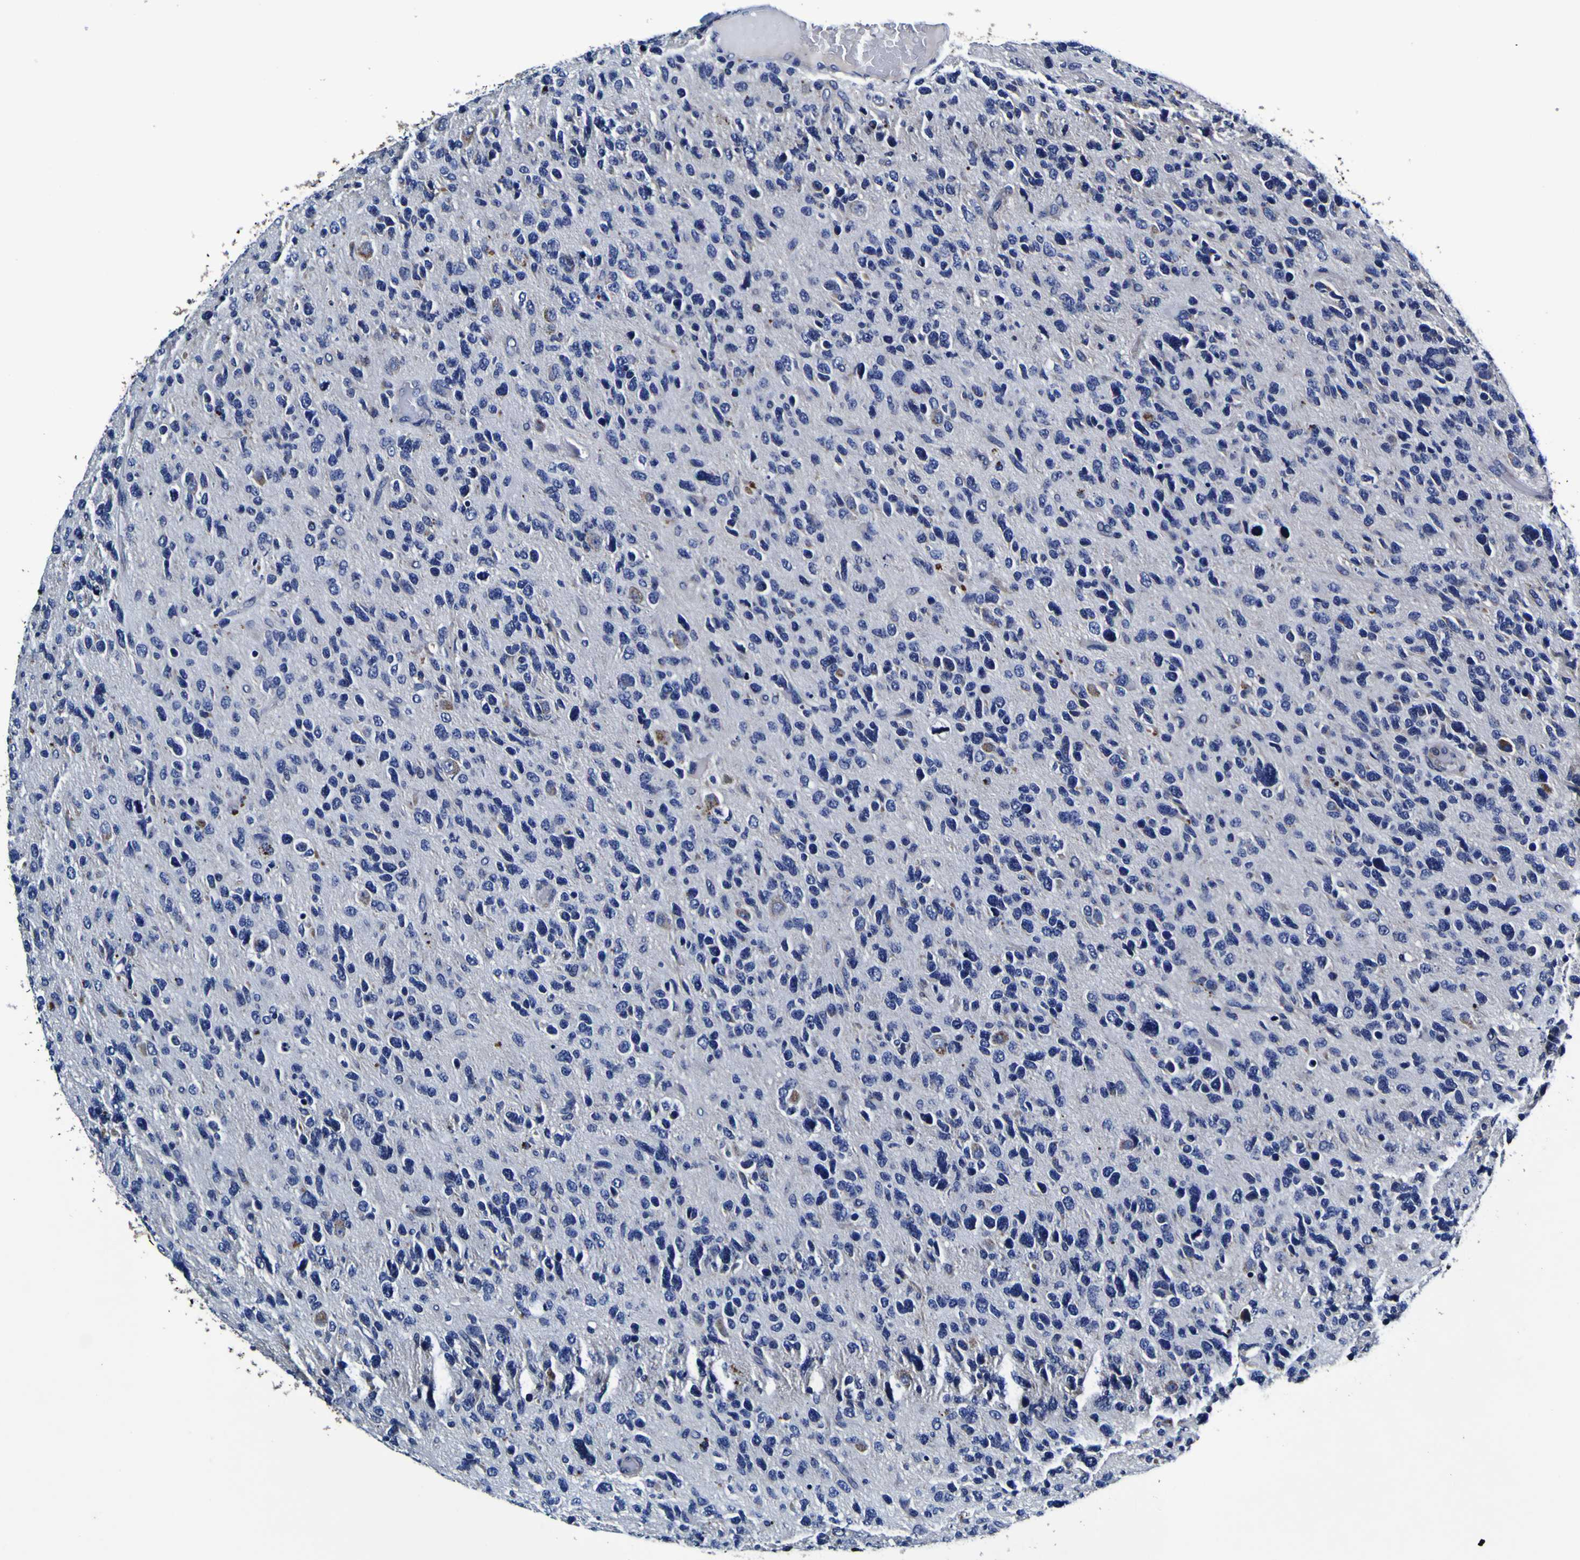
{"staining": {"intensity": "negative", "quantity": "none", "location": "none"}, "tissue": "glioma", "cell_type": "Tumor cells", "image_type": "cancer", "snomed": [{"axis": "morphology", "description": "Glioma, malignant, High grade"}, {"axis": "topography", "description": "Brain"}], "caption": "This is an immunohistochemistry (IHC) image of malignant glioma (high-grade). There is no expression in tumor cells.", "gene": "PANK4", "patient": {"sex": "female", "age": 58}}